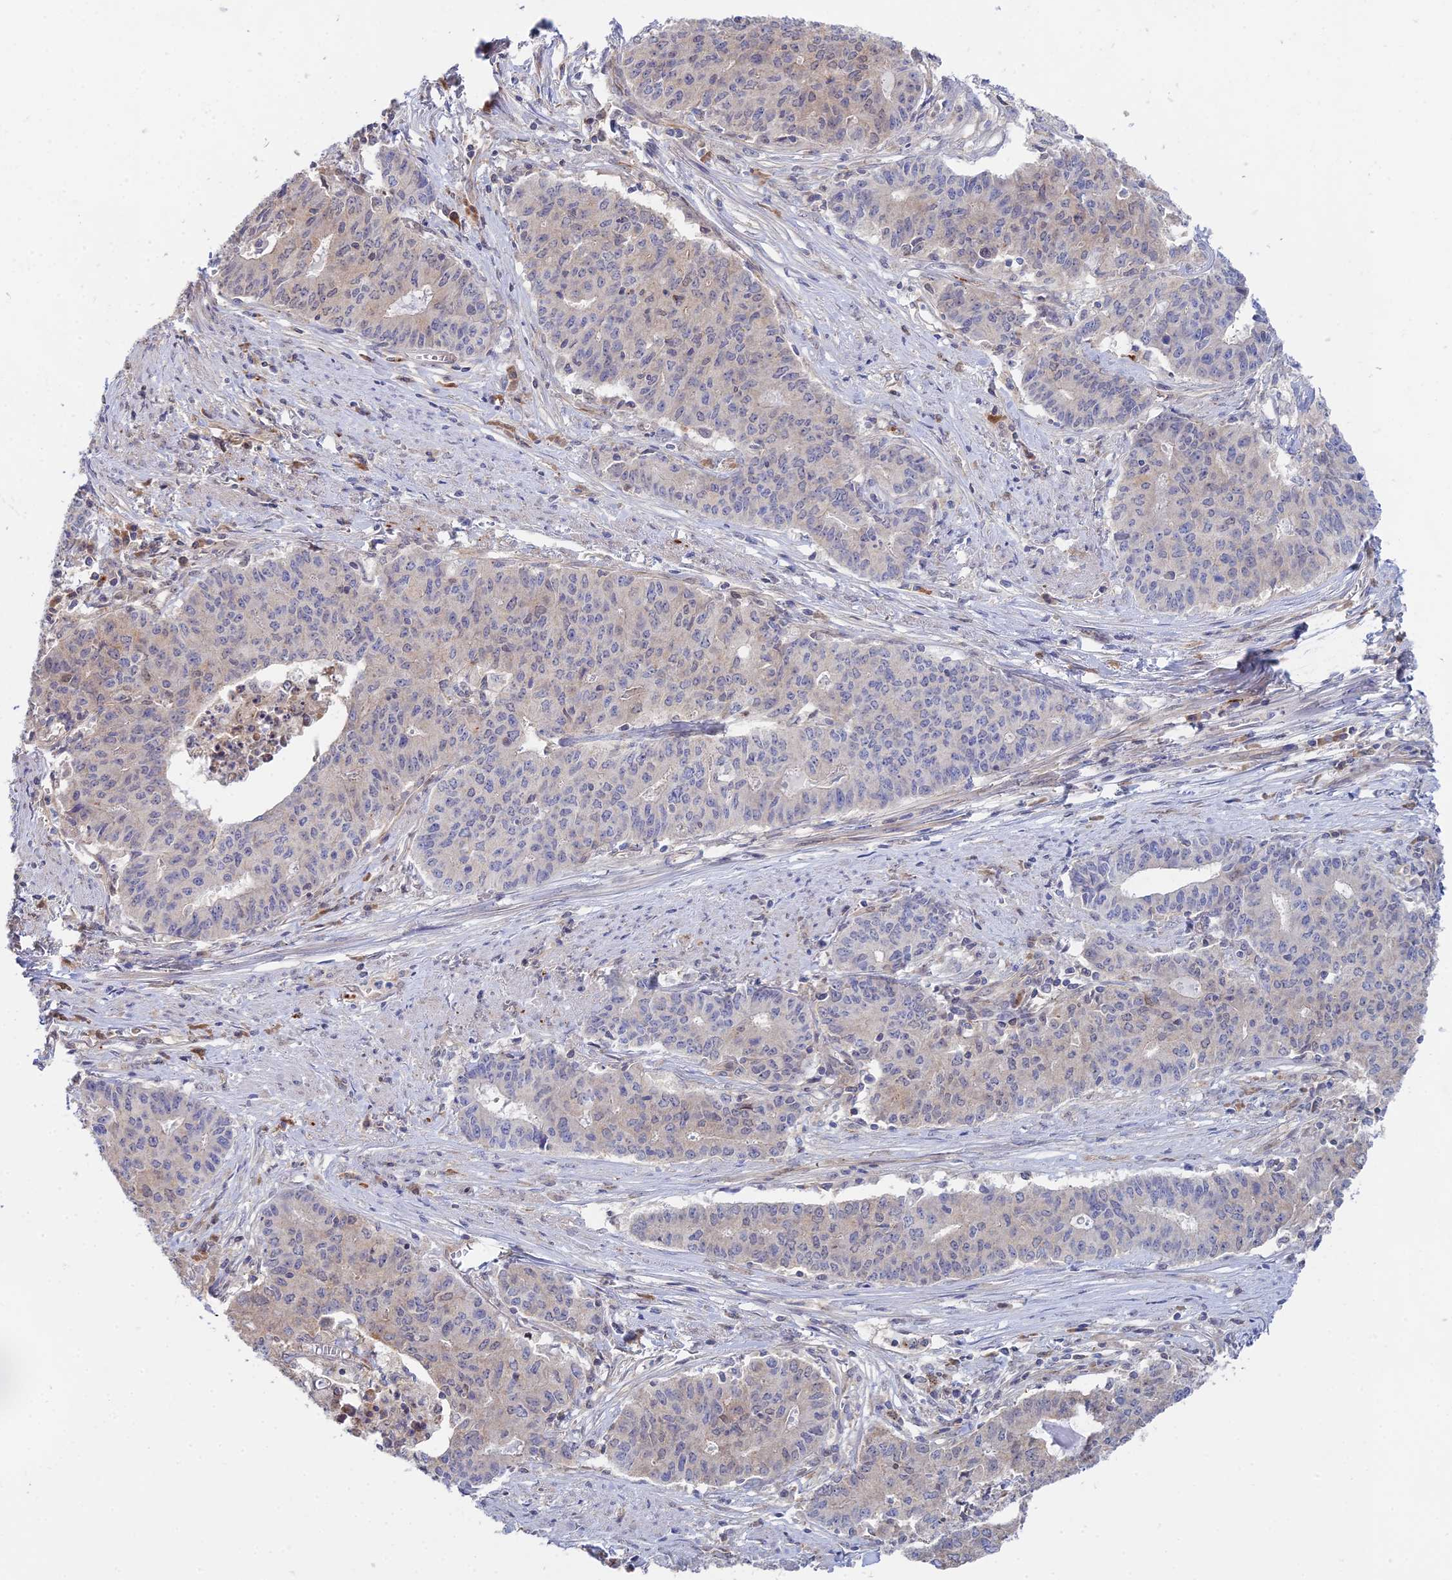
{"staining": {"intensity": "negative", "quantity": "none", "location": "none"}, "tissue": "endometrial cancer", "cell_type": "Tumor cells", "image_type": "cancer", "snomed": [{"axis": "morphology", "description": "Adenocarcinoma, NOS"}, {"axis": "topography", "description": "Endometrium"}], "caption": "Micrograph shows no significant protein positivity in tumor cells of endometrial adenocarcinoma. (DAB (3,3'-diaminobenzidine) immunohistochemistry (IHC) with hematoxylin counter stain).", "gene": "DNAH14", "patient": {"sex": "female", "age": 59}}